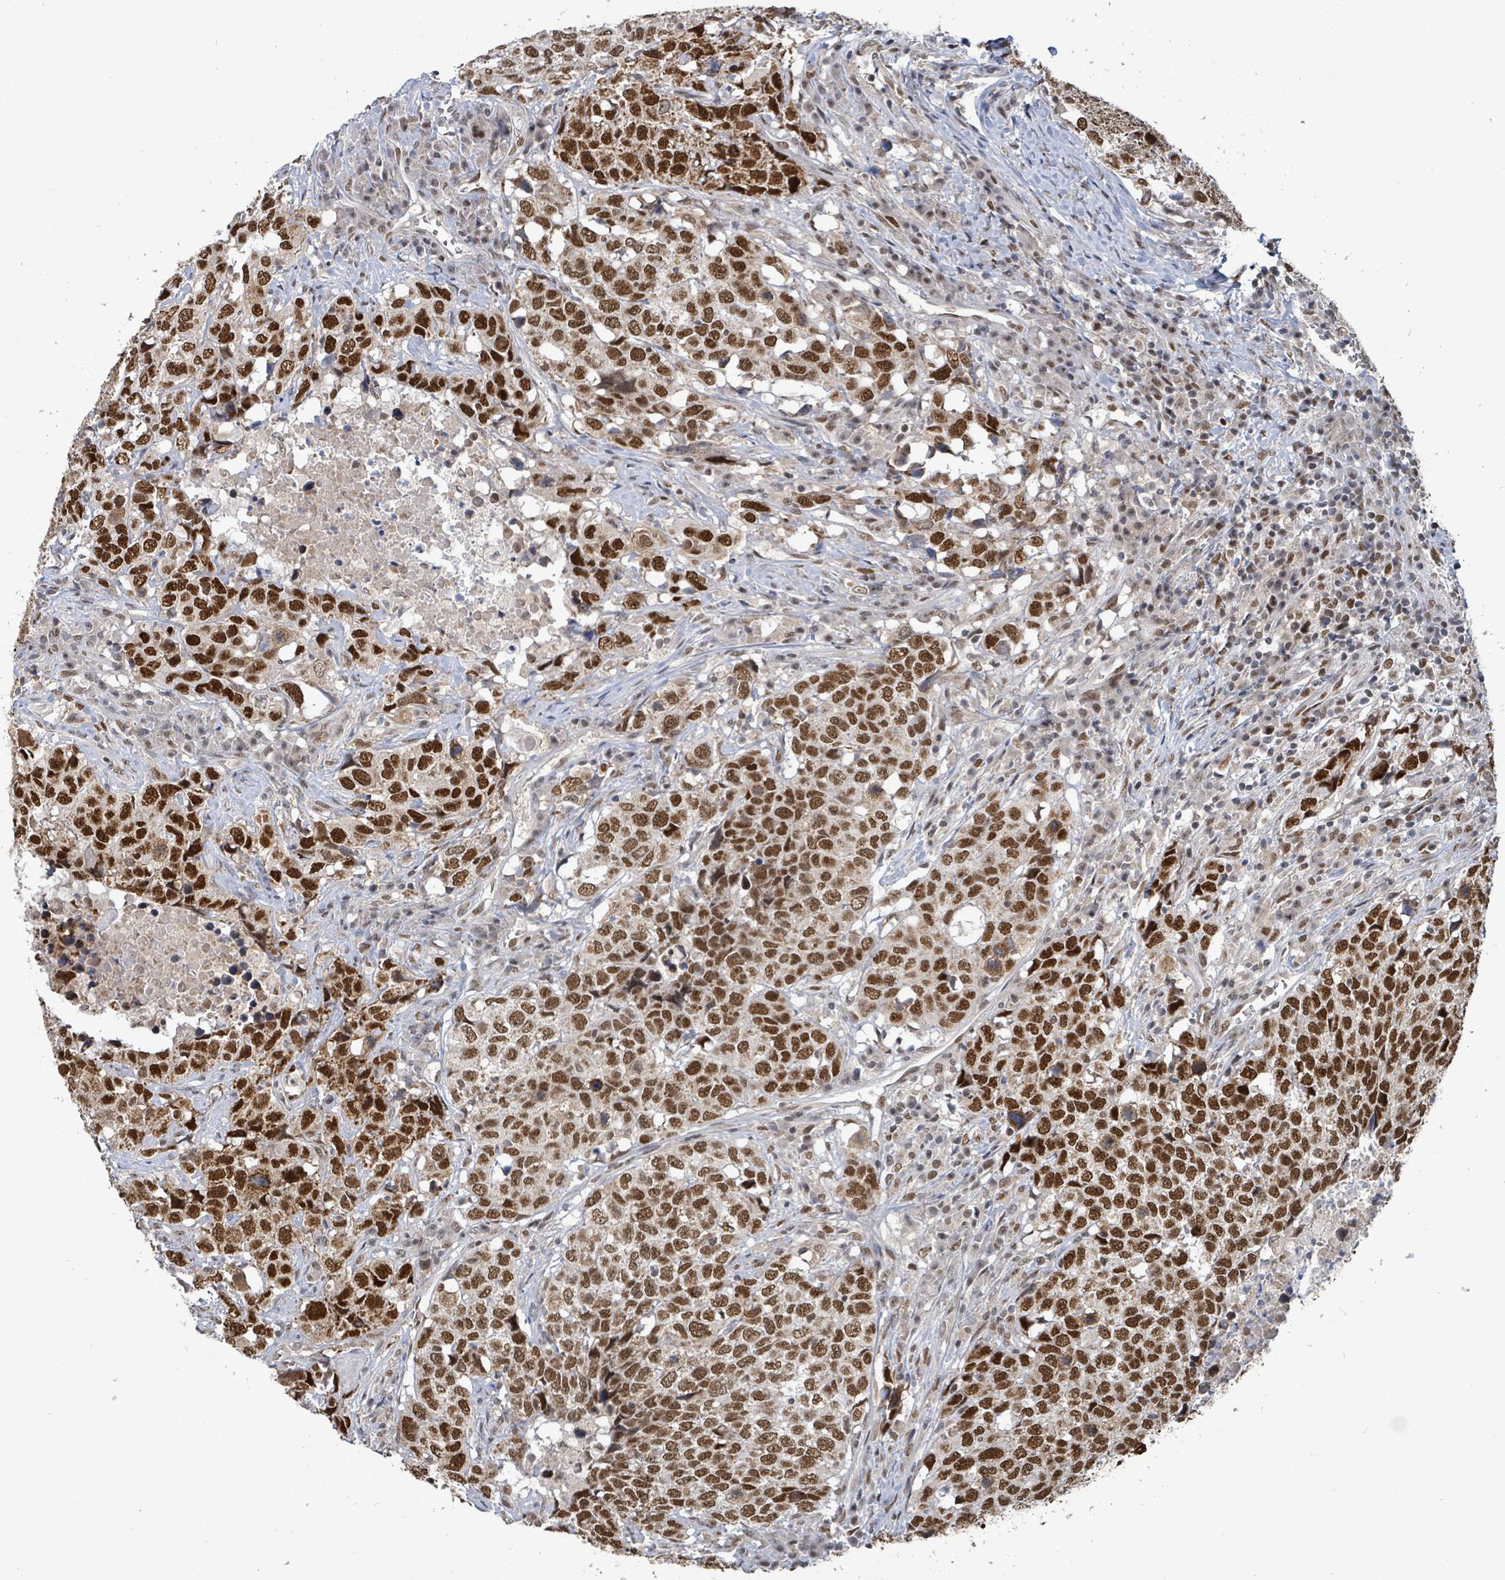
{"staining": {"intensity": "strong", "quantity": ">75%", "location": "nuclear"}, "tissue": "head and neck cancer", "cell_type": "Tumor cells", "image_type": "cancer", "snomed": [{"axis": "morphology", "description": "Normal tissue, NOS"}, {"axis": "morphology", "description": "Squamous cell carcinoma, NOS"}, {"axis": "topography", "description": "Skeletal muscle"}, {"axis": "topography", "description": "Vascular tissue"}, {"axis": "topography", "description": "Peripheral nerve tissue"}, {"axis": "topography", "description": "Head-Neck"}], "caption": "Immunohistochemical staining of head and neck cancer (squamous cell carcinoma) displays strong nuclear protein positivity in approximately >75% of tumor cells. The protein of interest is stained brown, and the nuclei are stained in blue (DAB (3,3'-diaminobenzidine) IHC with brightfield microscopy, high magnification).", "gene": "PATZ1", "patient": {"sex": "male", "age": 66}}